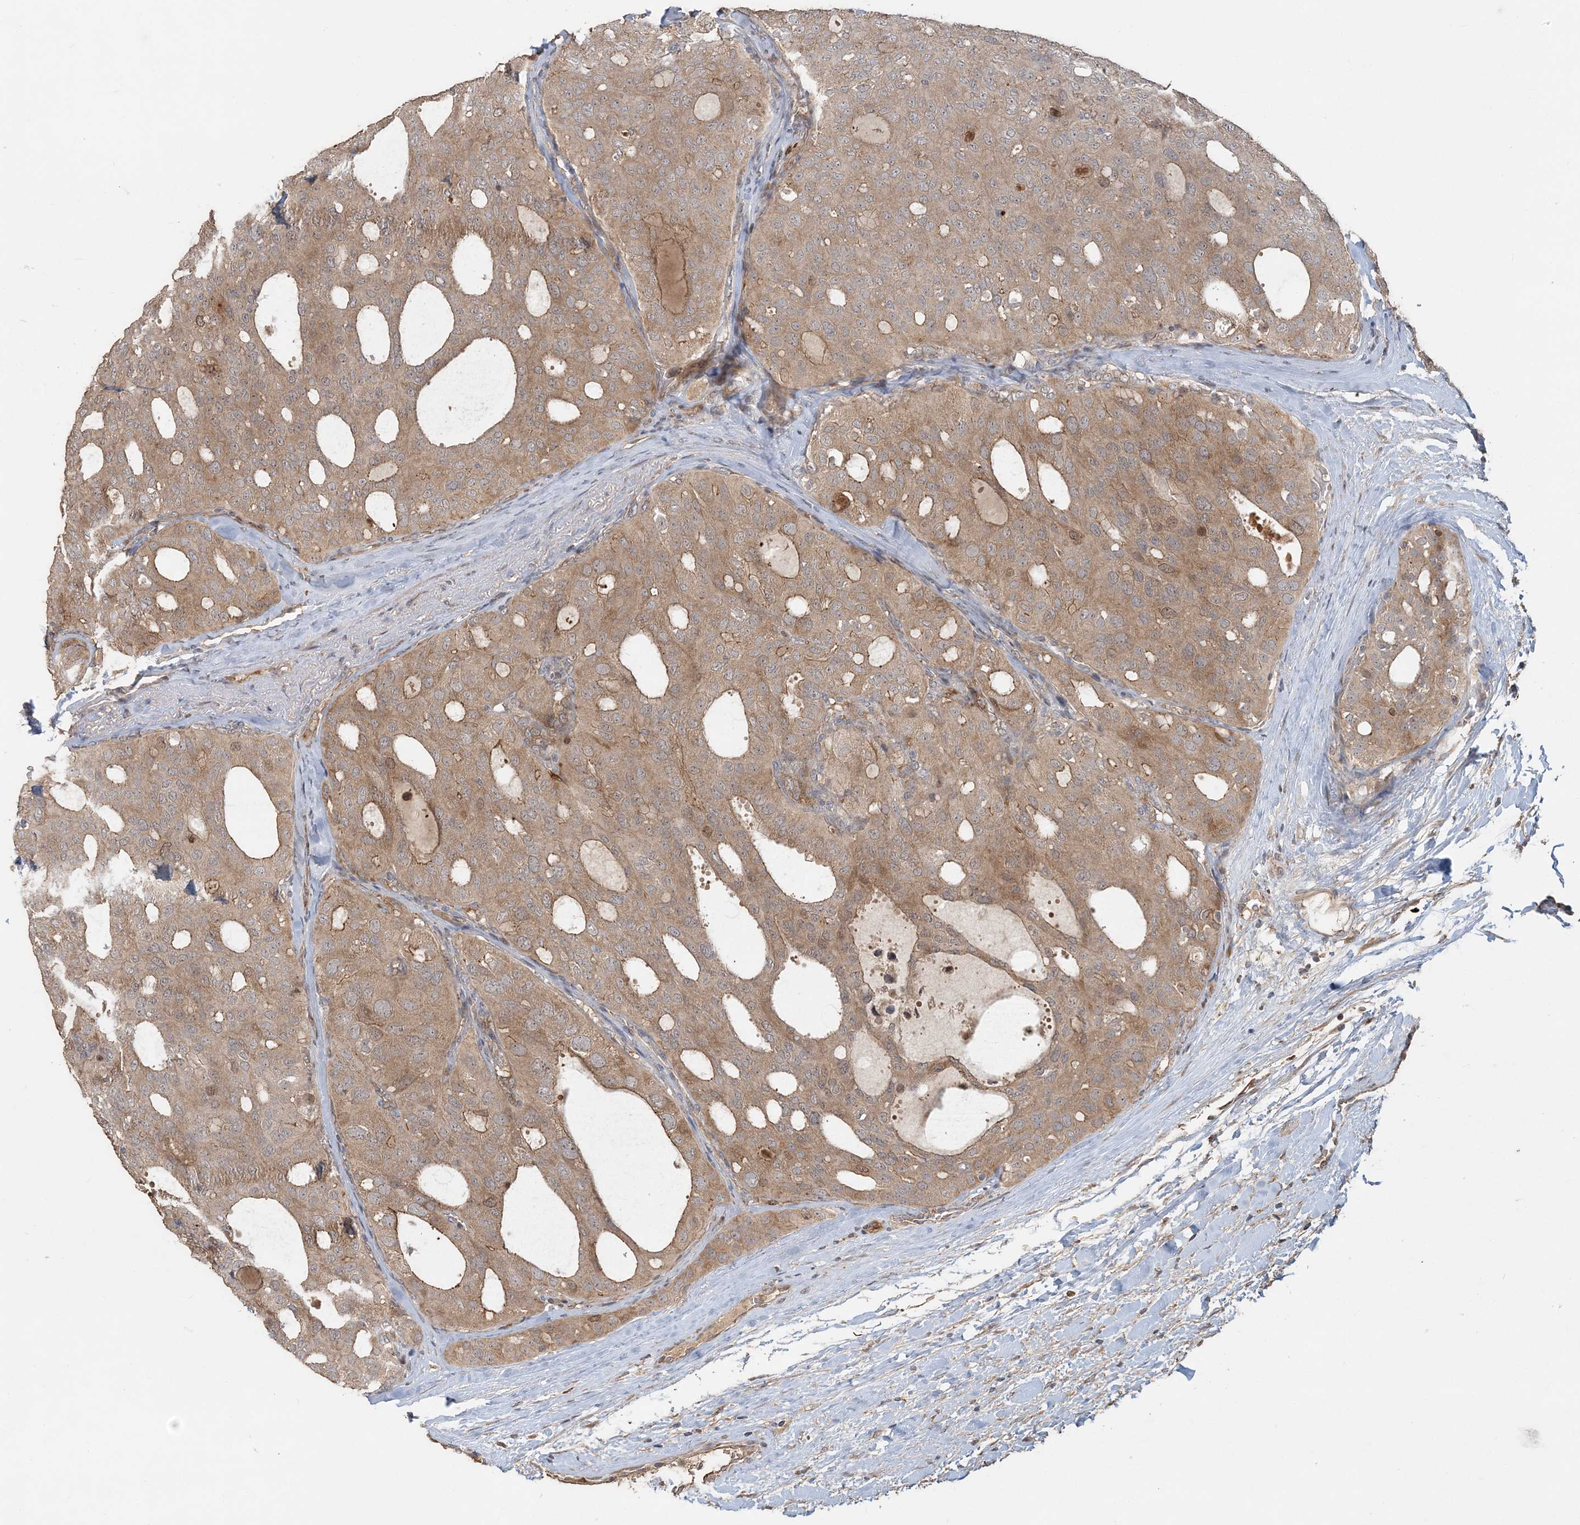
{"staining": {"intensity": "moderate", "quantity": ">75%", "location": "cytoplasmic/membranous"}, "tissue": "thyroid cancer", "cell_type": "Tumor cells", "image_type": "cancer", "snomed": [{"axis": "morphology", "description": "Follicular adenoma carcinoma, NOS"}, {"axis": "topography", "description": "Thyroid gland"}], "caption": "This is an image of immunohistochemistry staining of thyroid follicular adenoma carcinoma, which shows moderate staining in the cytoplasmic/membranous of tumor cells.", "gene": "TRAIP", "patient": {"sex": "male", "age": 75}}